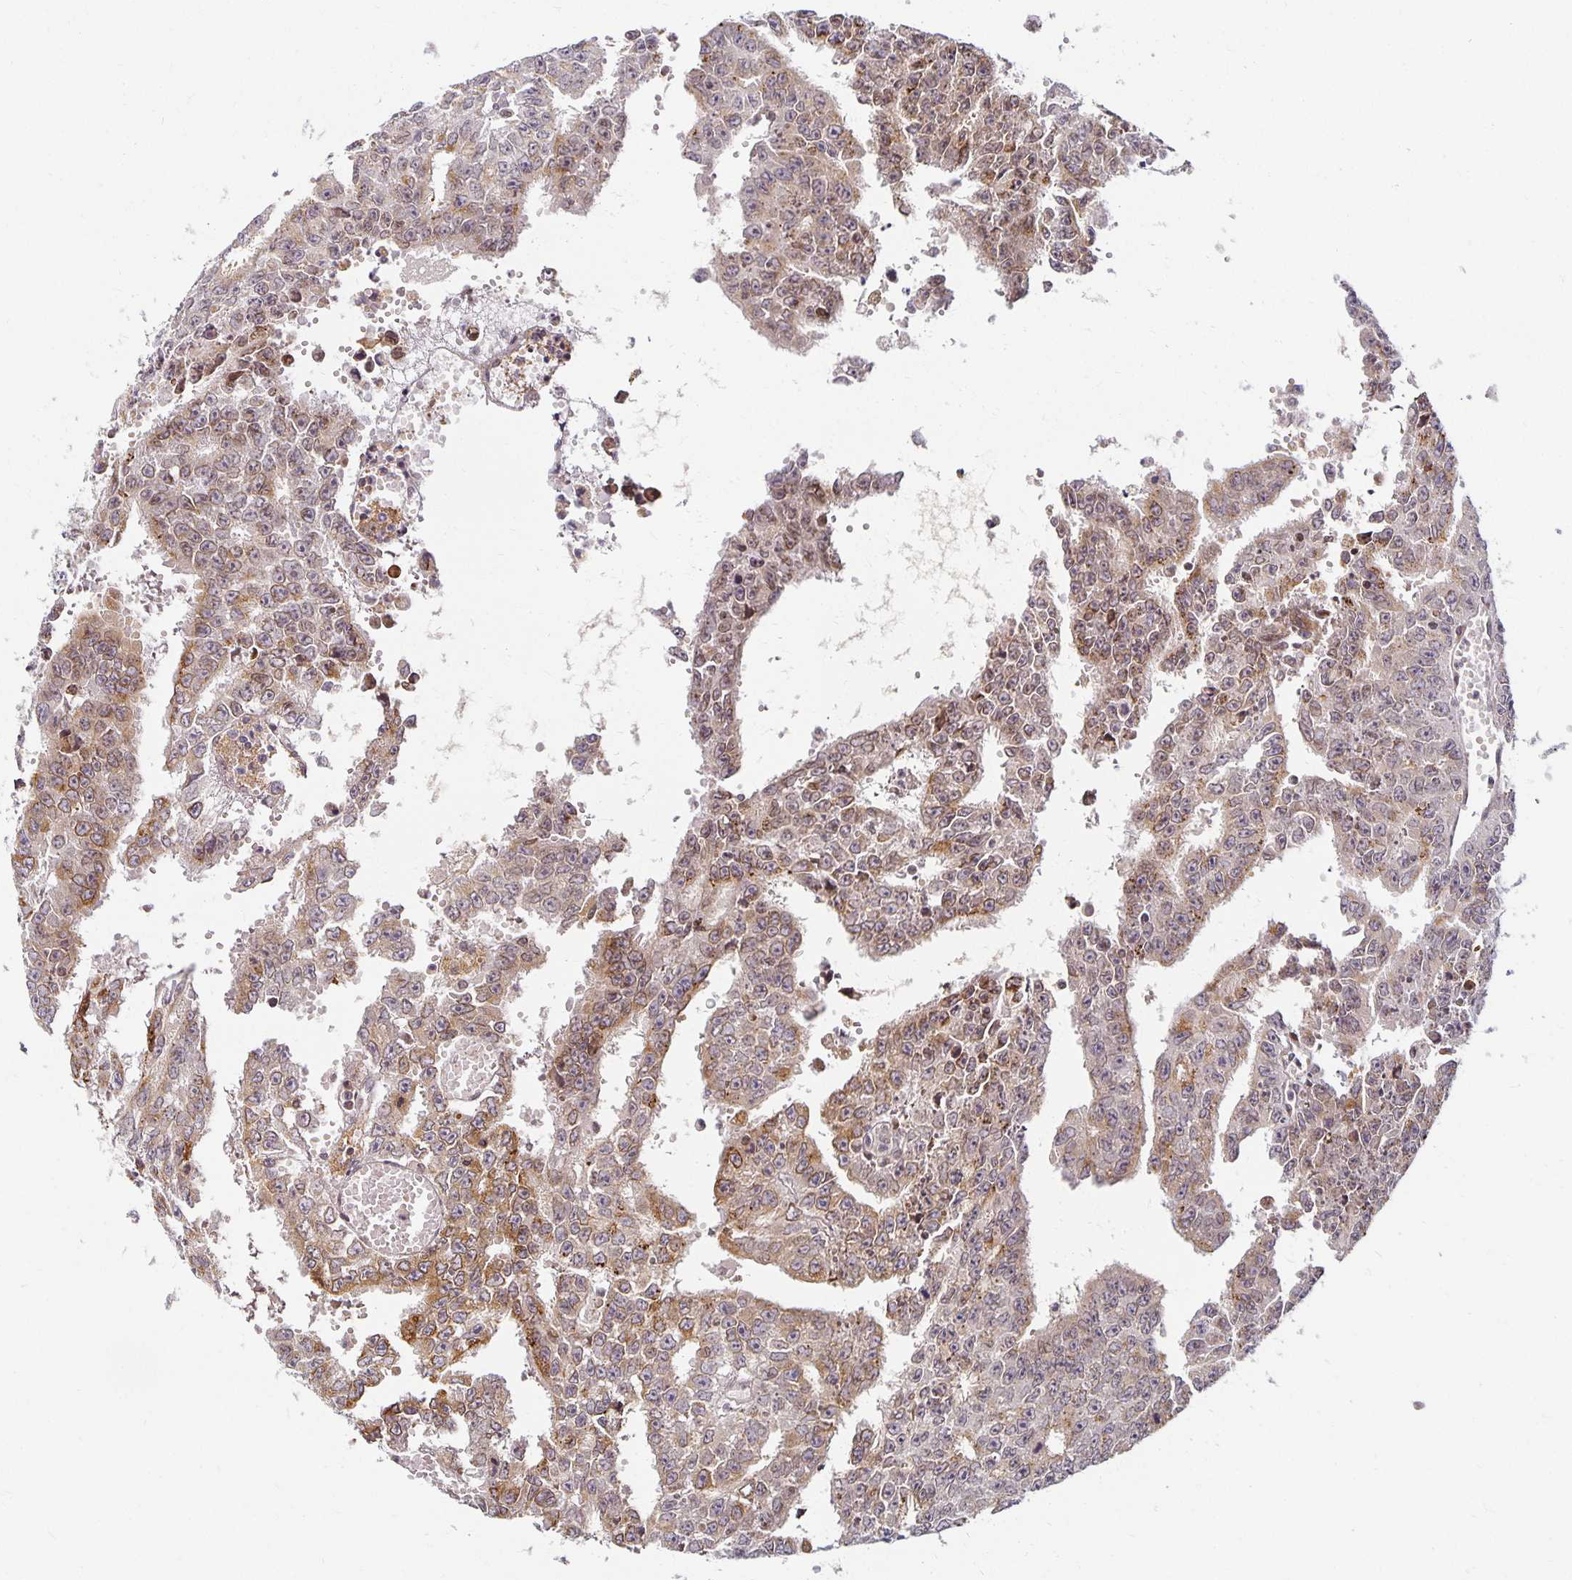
{"staining": {"intensity": "moderate", "quantity": "25%-75%", "location": "cytoplasmic/membranous"}, "tissue": "testis cancer", "cell_type": "Tumor cells", "image_type": "cancer", "snomed": [{"axis": "morphology", "description": "Carcinoma, Embryonal, NOS"}, {"axis": "morphology", "description": "Teratoma, malignant, NOS"}, {"axis": "topography", "description": "Testis"}], "caption": "High-magnification brightfield microscopy of testis cancer stained with DAB (brown) and counterstained with hematoxylin (blue). tumor cells exhibit moderate cytoplasmic/membranous expression is identified in approximately25%-75% of cells. The staining was performed using DAB to visualize the protein expression in brown, while the nuclei were stained in blue with hematoxylin (Magnification: 20x).", "gene": "EHF", "patient": {"sex": "male", "age": 24}}